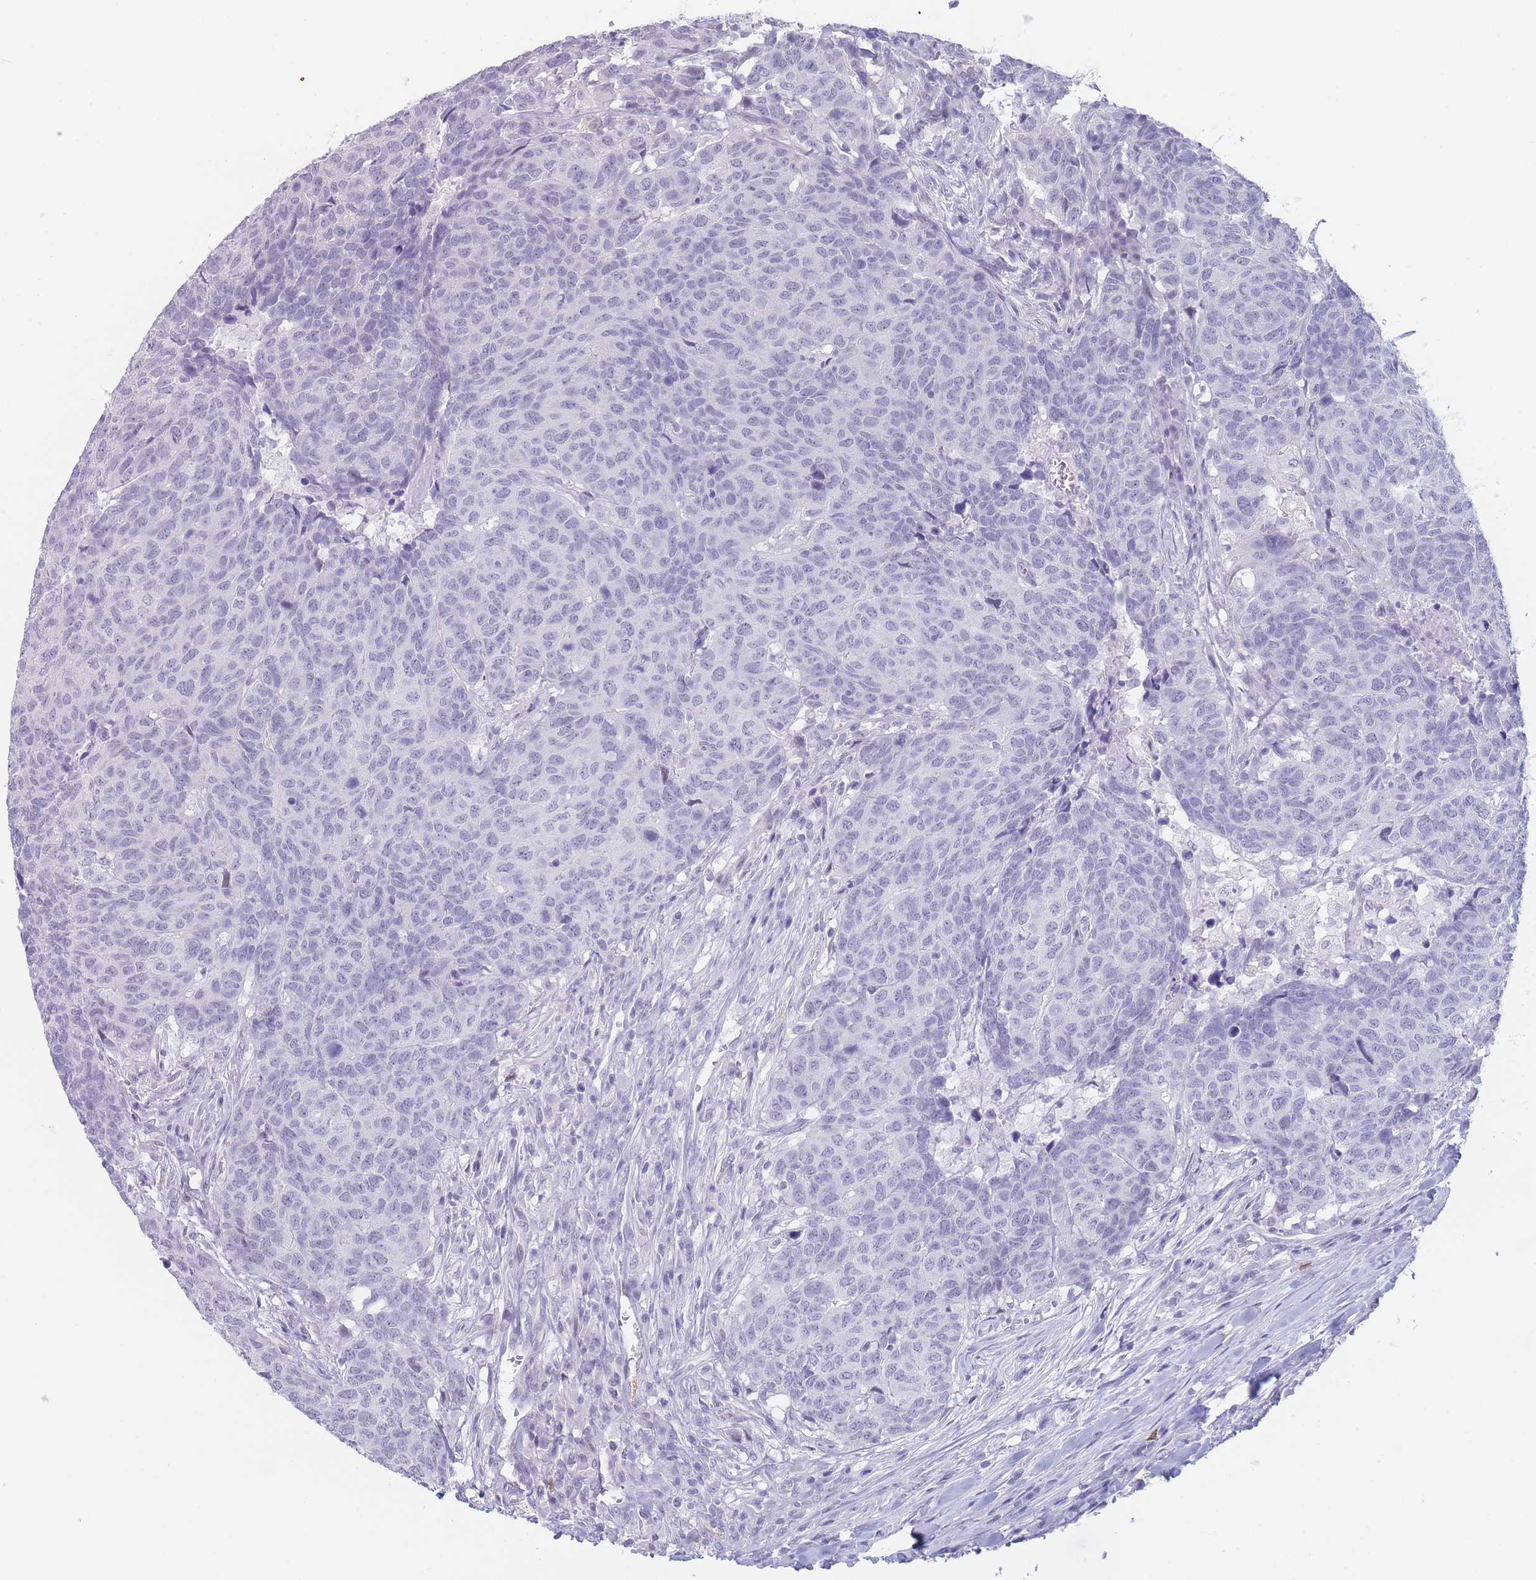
{"staining": {"intensity": "negative", "quantity": "none", "location": "none"}, "tissue": "head and neck cancer", "cell_type": "Tumor cells", "image_type": "cancer", "snomed": [{"axis": "morphology", "description": "Normal tissue, NOS"}, {"axis": "morphology", "description": "Squamous cell carcinoma, NOS"}, {"axis": "topography", "description": "Skeletal muscle"}, {"axis": "topography", "description": "Vascular tissue"}, {"axis": "topography", "description": "Peripheral nerve tissue"}, {"axis": "topography", "description": "Head-Neck"}], "caption": "IHC micrograph of neoplastic tissue: head and neck cancer (squamous cell carcinoma) stained with DAB (3,3'-diaminobenzidine) reveals no significant protein expression in tumor cells. Brightfield microscopy of immunohistochemistry stained with DAB (3,3'-diaminobenzidine) (brown) and hematoxylin (blue), captured at high magnification.", "gene": "ASAP3", "patient": {"sex": "male", "age": 66}}